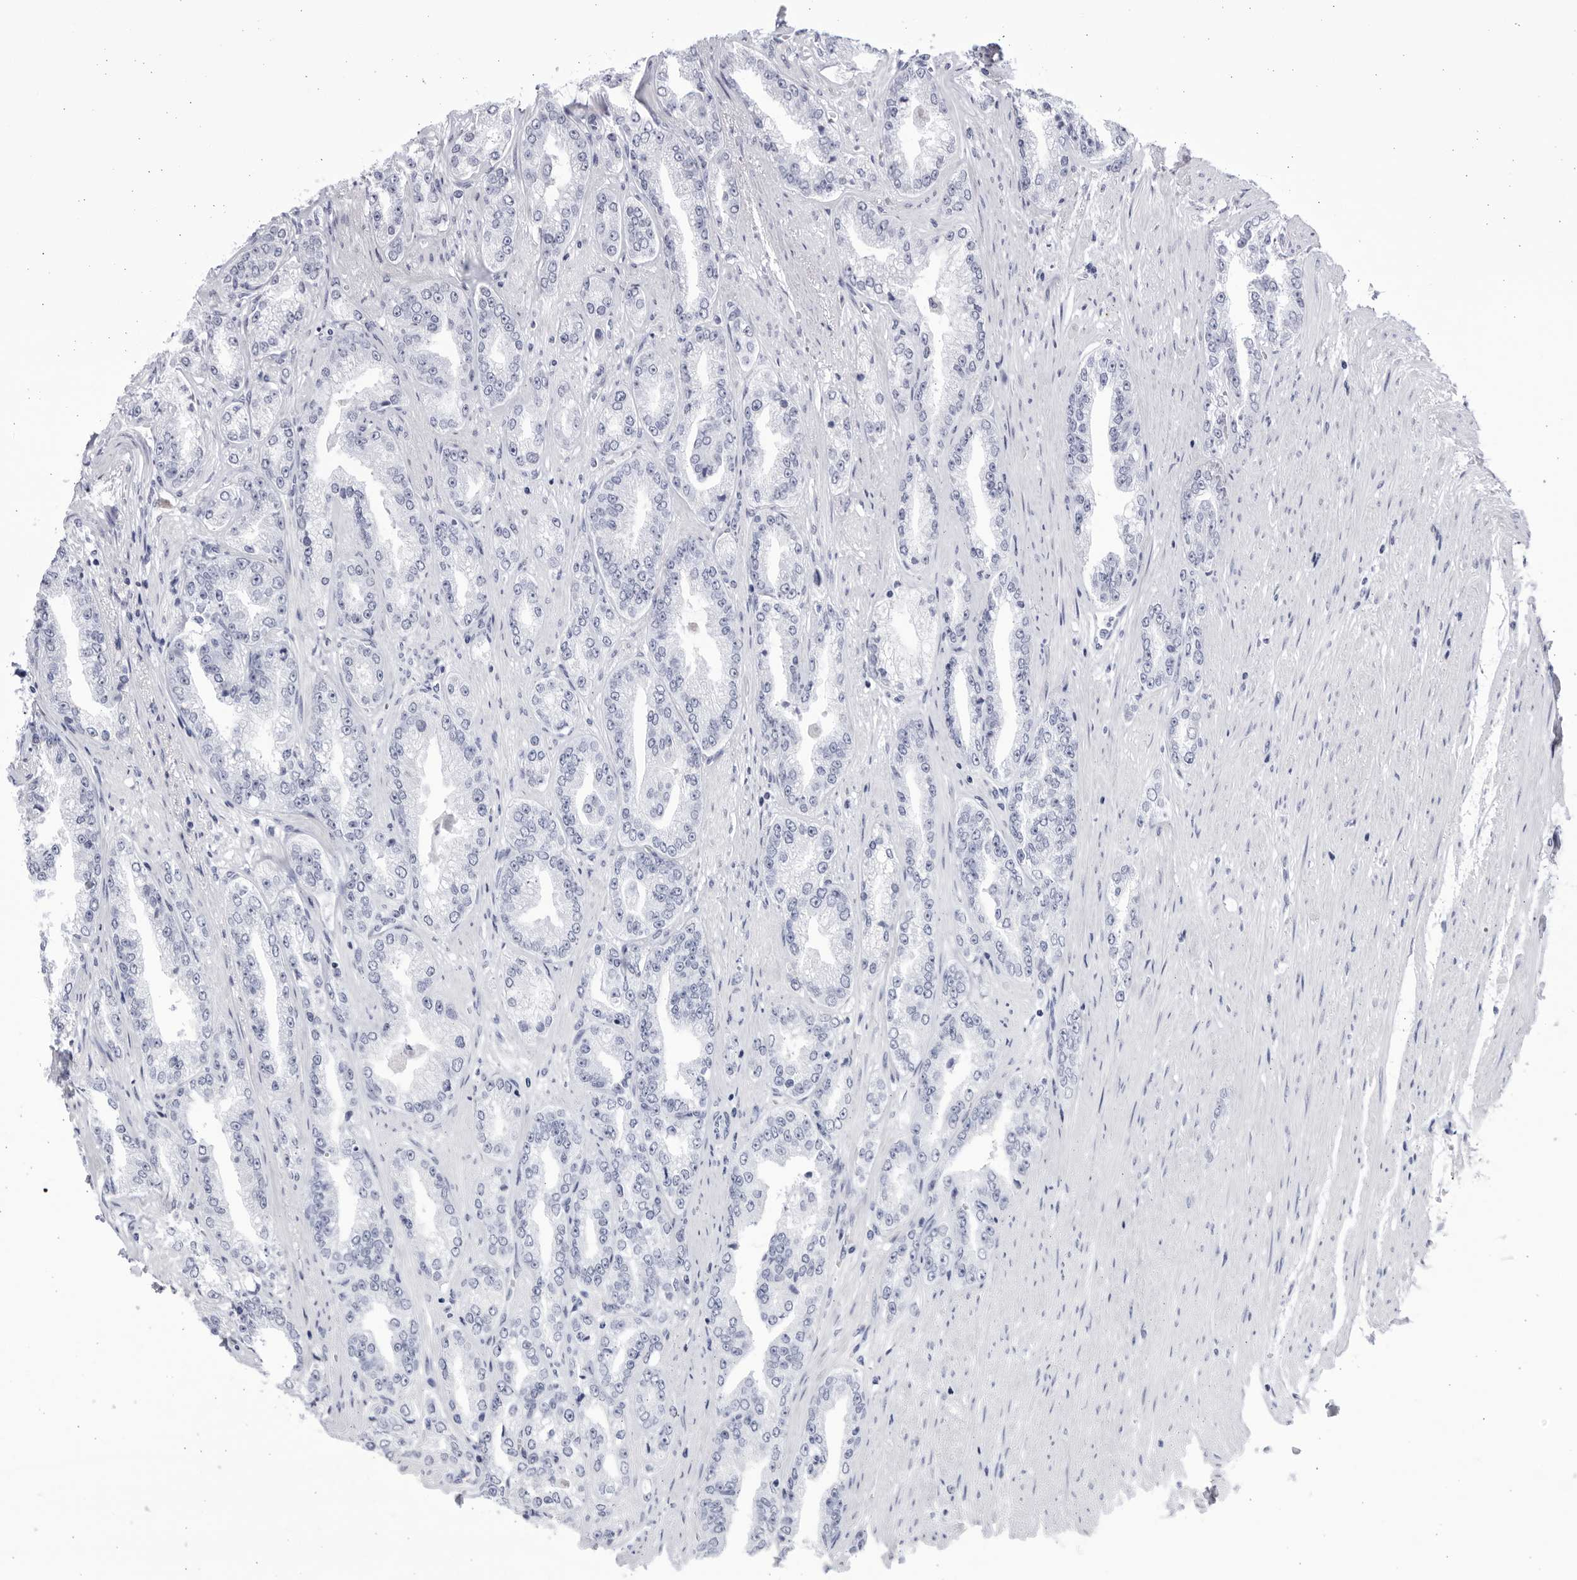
{"staining": {"intensity": "negative", "quantity": "none", "location": "none"}, "tissue": "prostate cancer", "cell_type": "Tumor cells", "image_type": "cancer", "snomed": [{"axis": "morphology", "description": "Adenocarcinoma, High grade"}, {"axis": "topography", "description": "Prostate"}], "caption": "High power microscopy histopathology image of an immunohistochemistry image of prostate high-grade adenocarcinoma, revealing no significant positivity in tumor cells.", "gene": "CCDC181", "patient": {"sex": "male", "age": 71}}